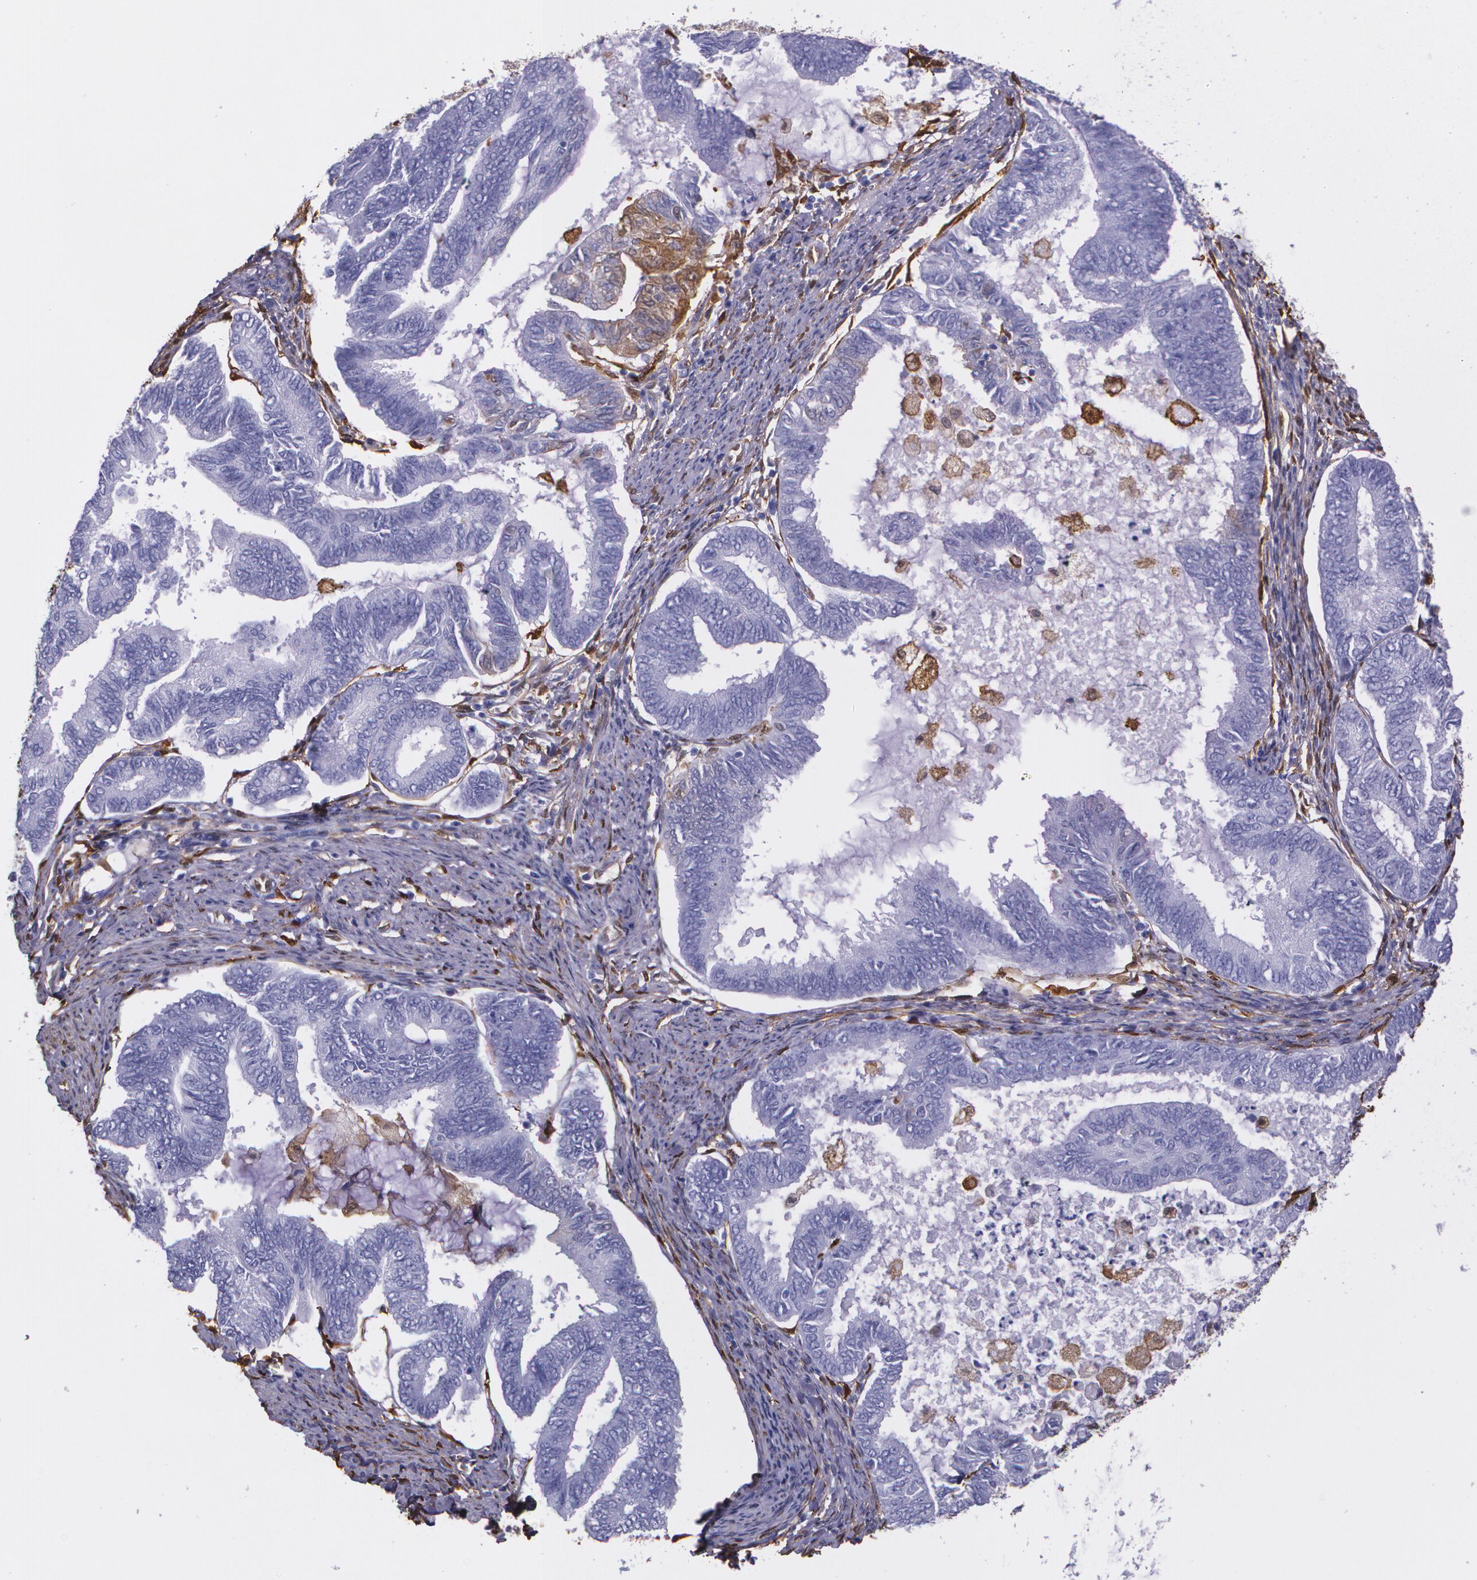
{"staining": {"intensity": "negative", "quantity": "none", "location": "none"}, "tissue": "endometrial cancer", "cell_type": "Tumor cells", "image_type": "cancer", "snomed": [{"axis": "morphology", "description": "Adenocarcinoma, NOS"}, {"axis": "topography", "description": "Endometrium"}], "caption": "A photomicrograph of adenocarcinoma (endometrial) stained for a protein reveals no brown staining in tumor cells. Nuclei are stained in blue.", "gene": "MMP2", "patient": {"sex": "female", "age": 86}}